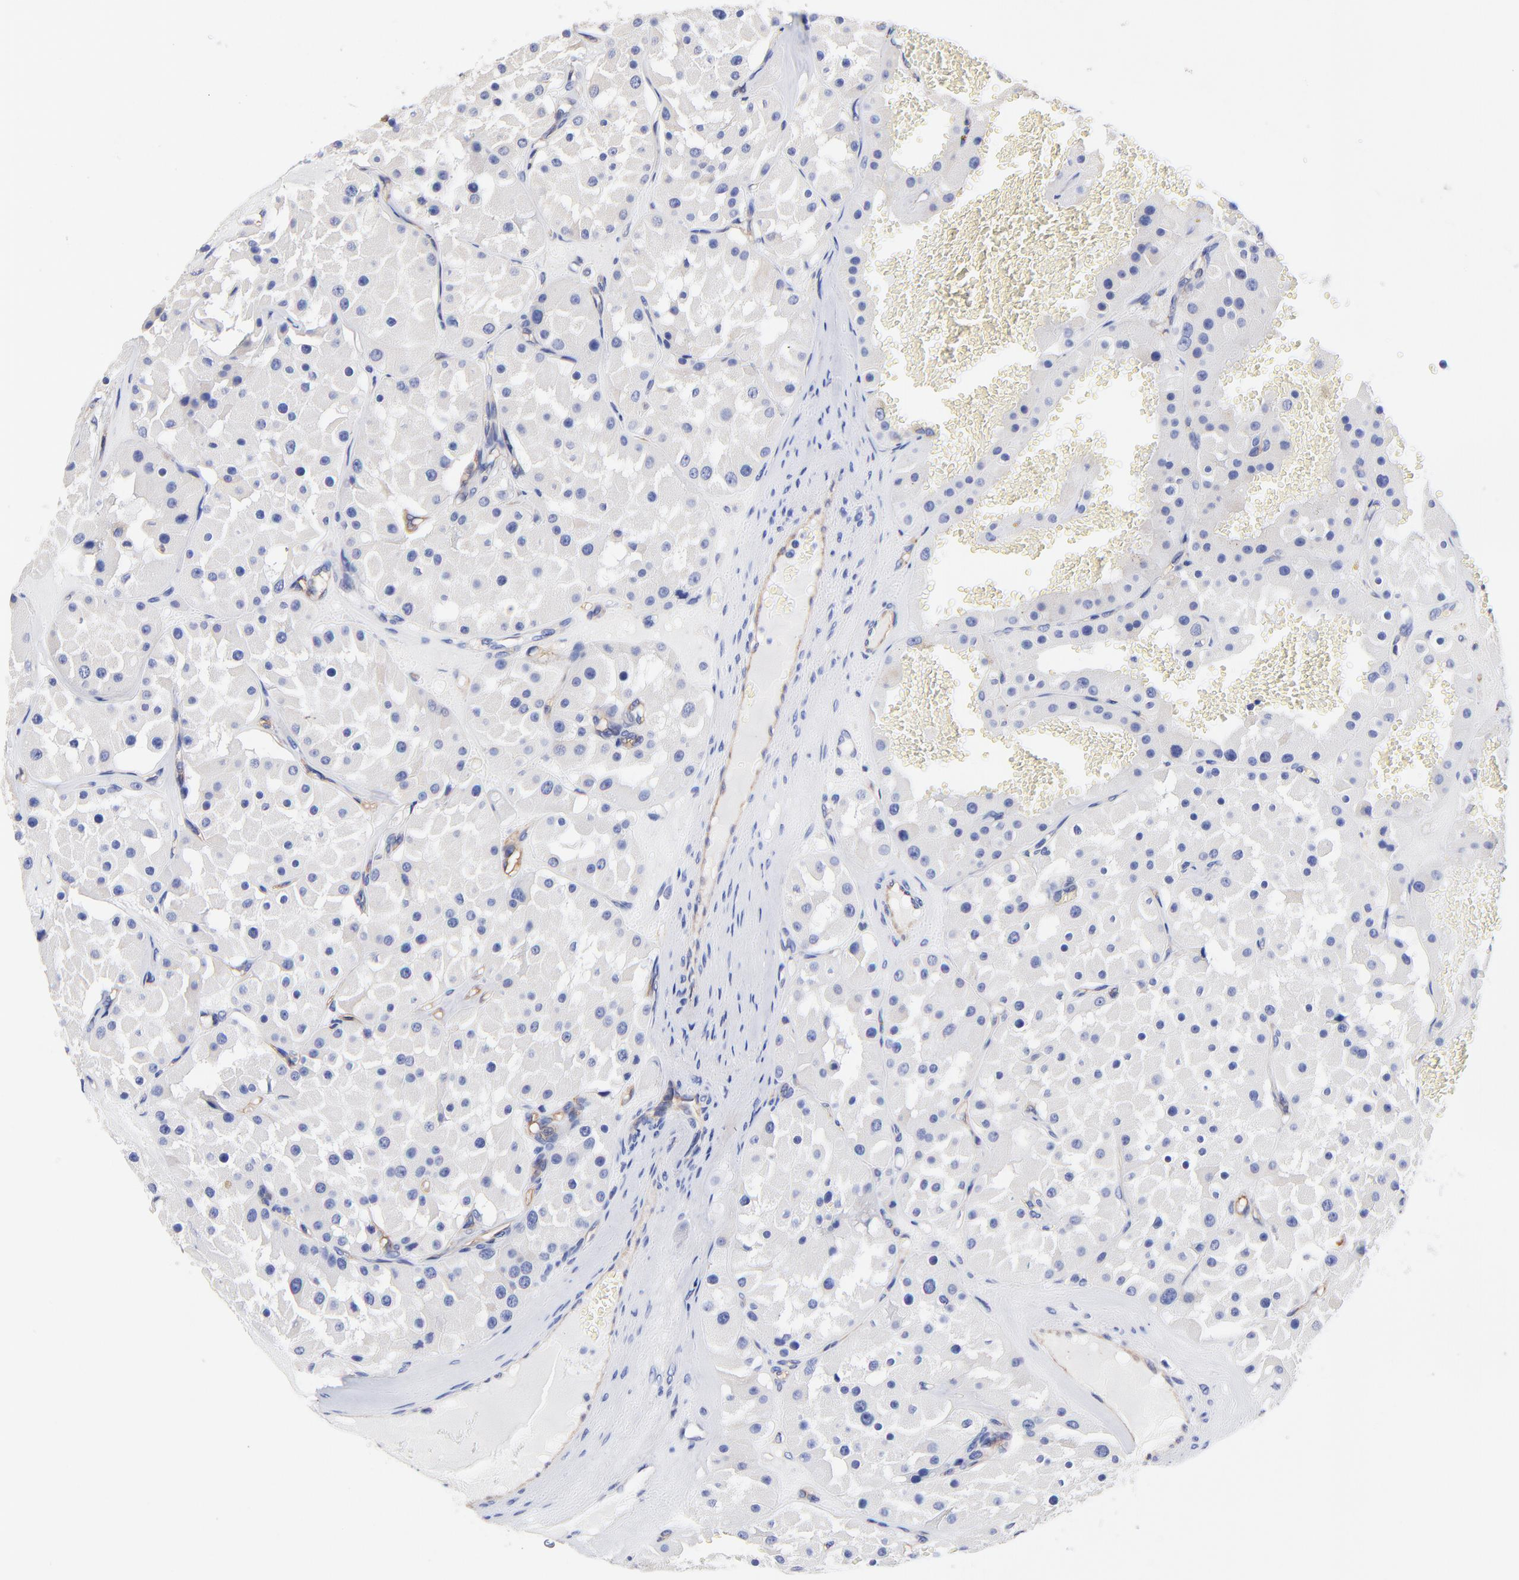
{"staining": {"intensity": "negative", "quantity": "none", "location": "none"}, "tissue": "renal cancer", "cell_type": "Tumor cells", "image_type": "cancer", "snomed": [{"axis": "morphology", "description": "Adenocarcinoma, uncertain malignant potential"}, {"axis": "topography", "description": "Kidney"}], "caption": "Immunohistochemical staining of adenocarcinoma,  uncertain malignant potential (renal) exhibits no significant staining in tumor cells.", "gene": "SLC44A2", "patient": {"sex": "male", "age": 63}}